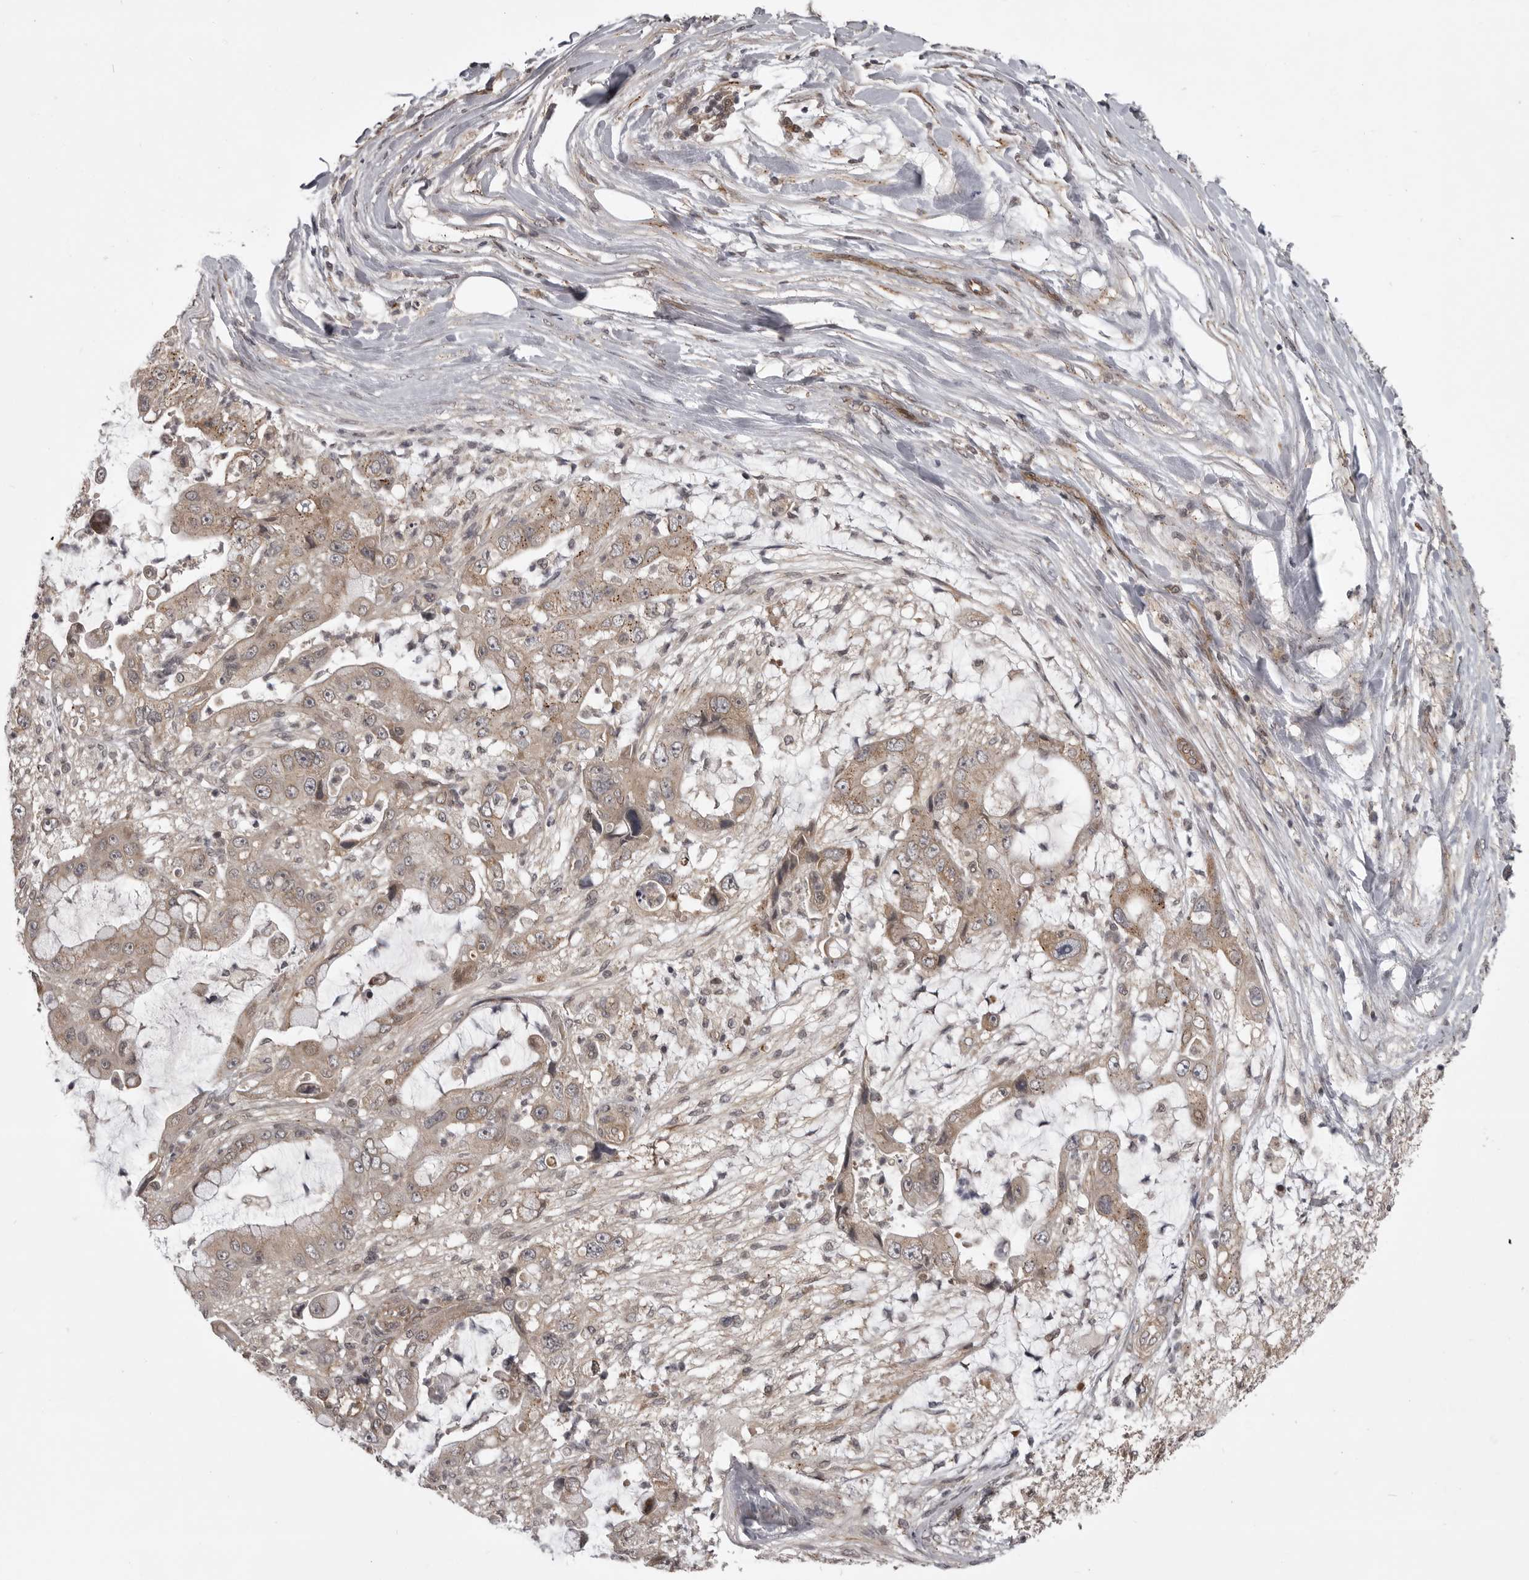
{"staining": {"intensity": "weak", "quantity": ">75%", "location": "cytoplasmic/membranous"}, "tissue": "liver cancer", "cell_type": "Tumor cells", "image_type": "cancer", "snomed": [{"axis": "morphology", "description": "Cholangiocarcinoma"}, {"axis": "topography", "description": "Liver"}], "caption": "A brown stain shows weak cytoplasmic/membranous positivity of a protein in liver cholangiocarcinoma tumor cells.", "gene": "SNX16", "patient": {"sex": "female", "age": 54}}